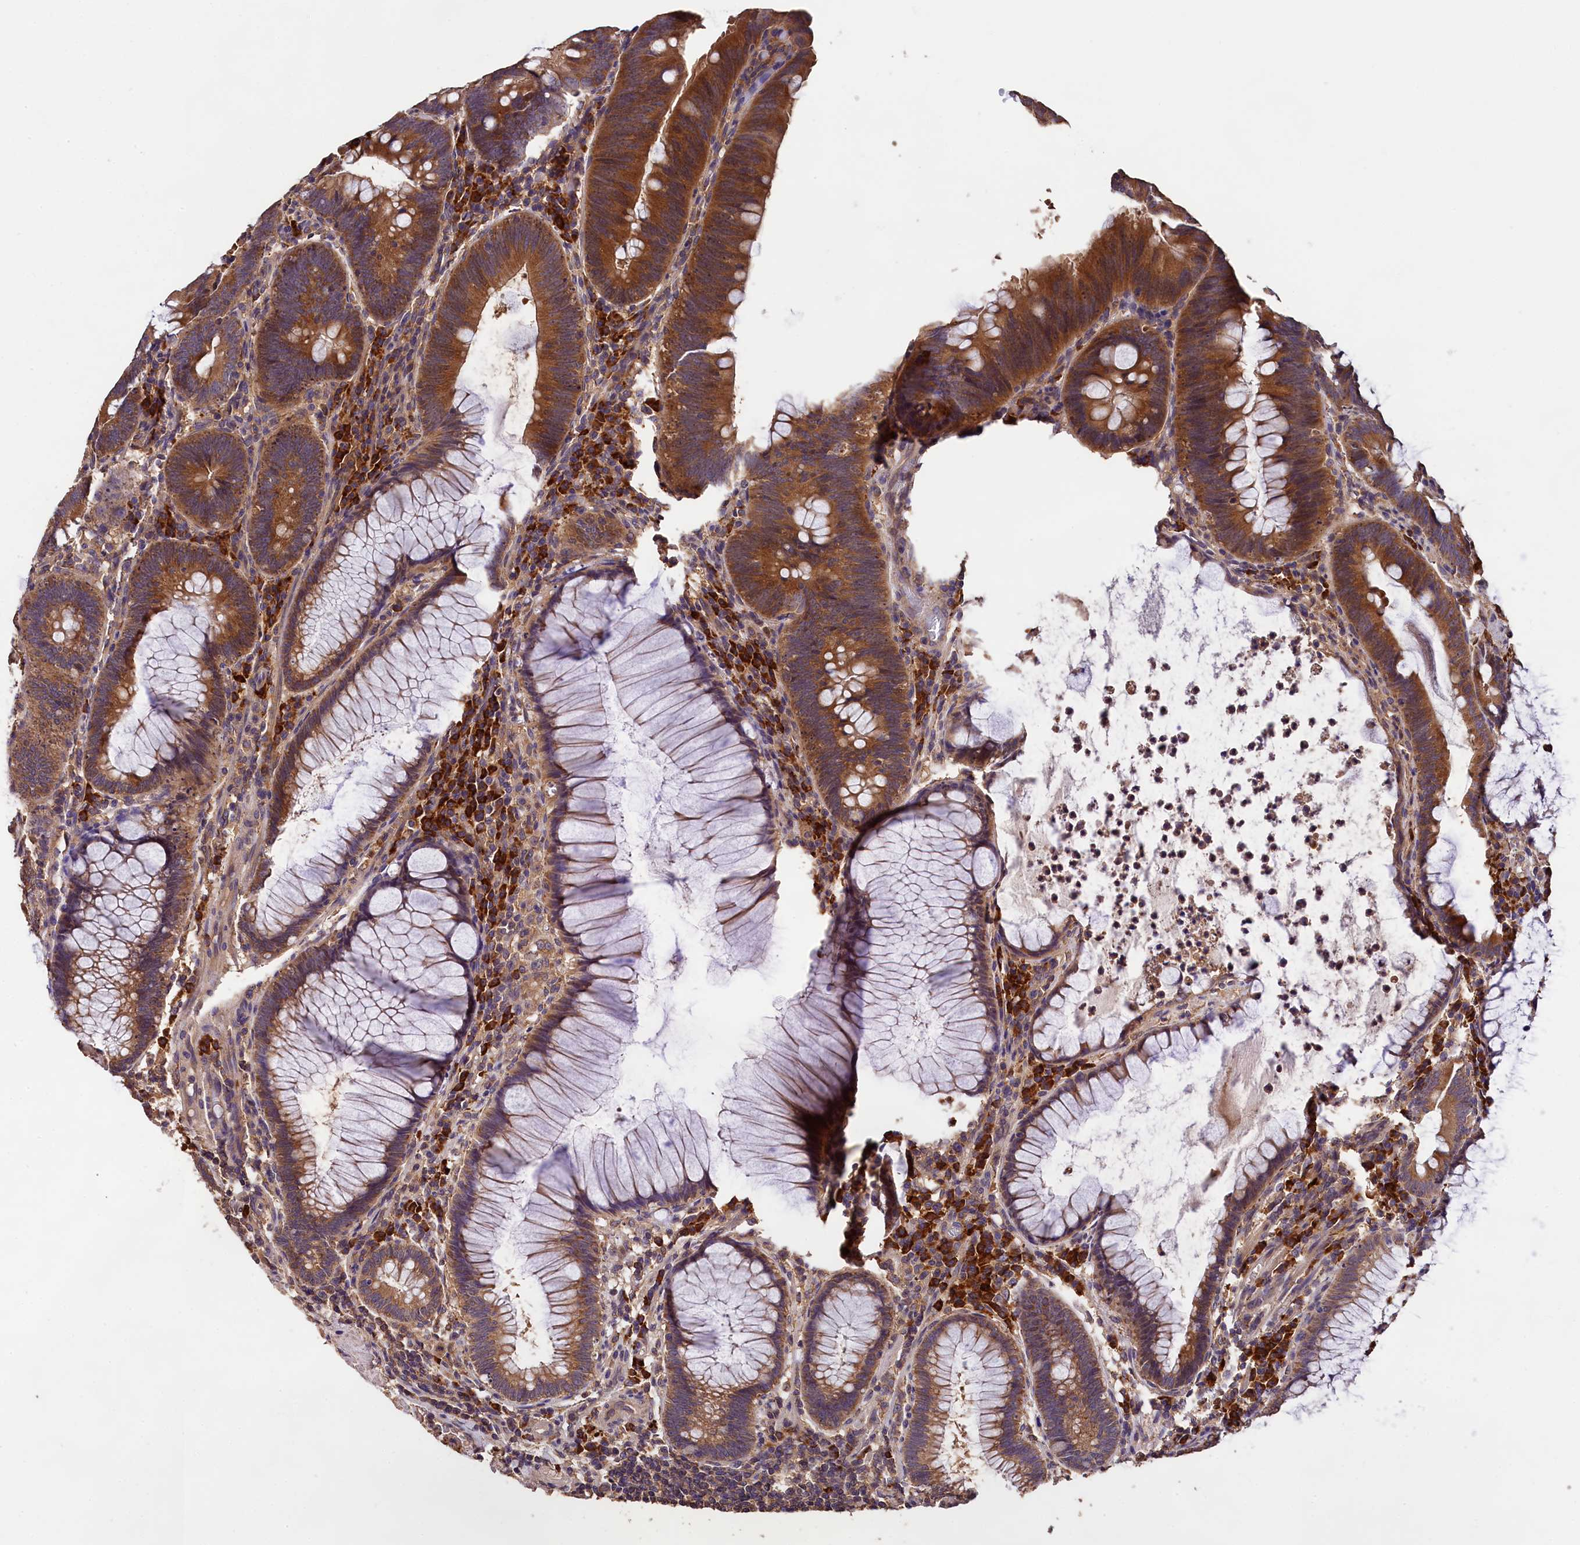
{"staining": {"intensity": "strong", "quantity": ">75%", "location": "cytoplasmic/membranous"}, "tissue": "colorectal cancer", "cell_type": "Tumor cells", "image_type": "cancer", "snomed": [{"axis": "morphology", "description": "Adenocarcinoma, NOS"}, {"axis": "topography", "description": "Rectum"}], "caption": "This is an image of immunohistochemistry staining of colorectal cancer, which shows strong positivity in the cytoplasmic/membranous of tumor cells.", "gene": "ENKD1", "patient": {"sex": "female", "age": 75}}